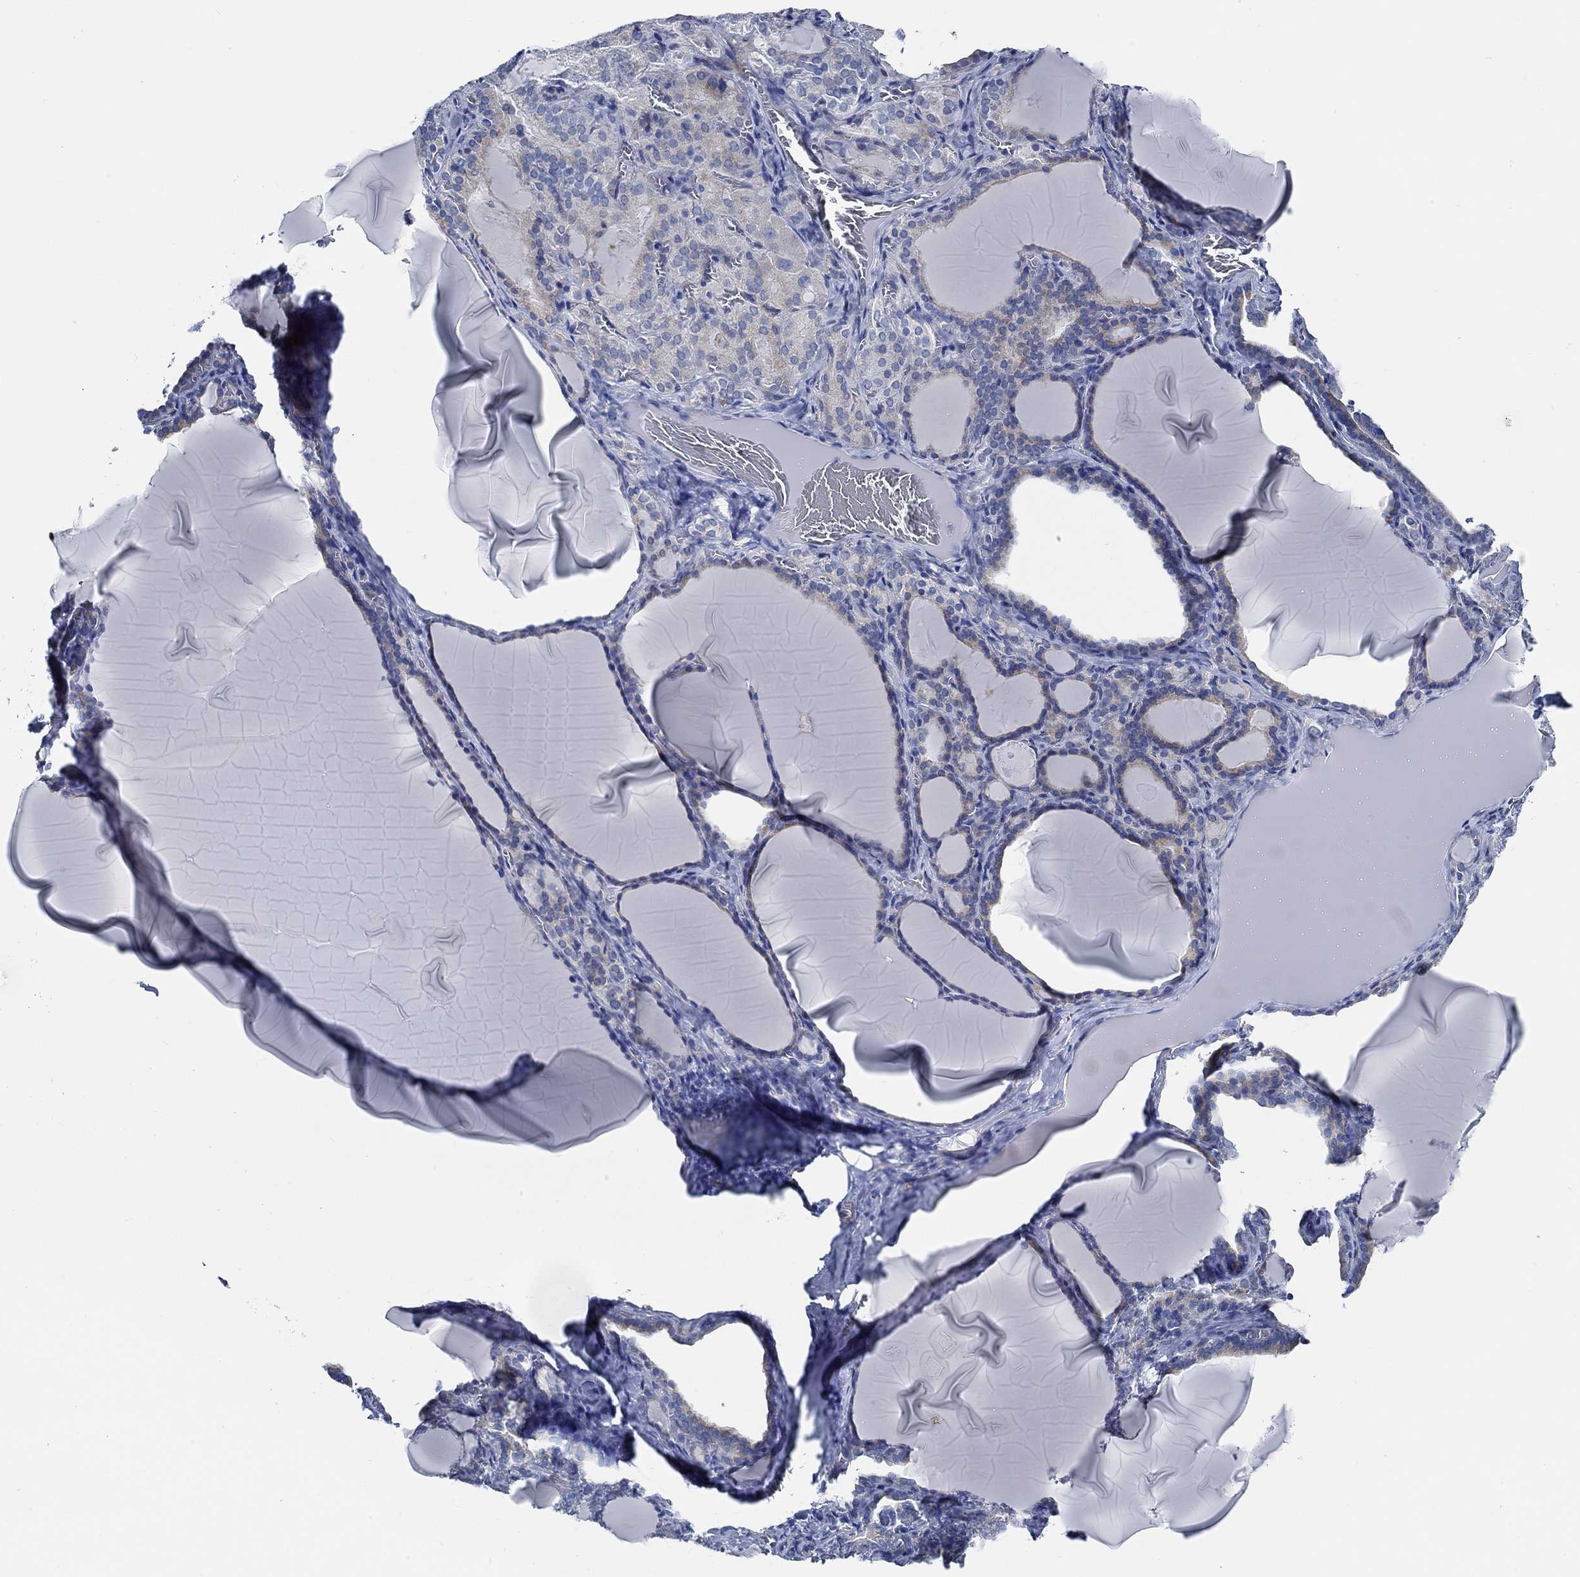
{"staining": {"intensity": "weak", "quantity": "25%-75%", "location": "cytoplasmic/membranous"}, "tissue": "thyroid gland", "cell_type": "Glandular cells", "image_type": "normal", "snomed": [{"axis": "morphology", "description": "Normal tissue, NOS"}, {"axis": "morphology", "description": "Hyperplasia, NOS"}, {"axis": "topography", "description": "Thyroid gland"}], "caption": "Thyroid gland stained for a protein (brown) exhibits weak cytoplasmic/membranous positive positivity in approximately 25%-75% of glandular cells.", "gene": "HECW2", "patient": {"sex": "female", "age": 27}}